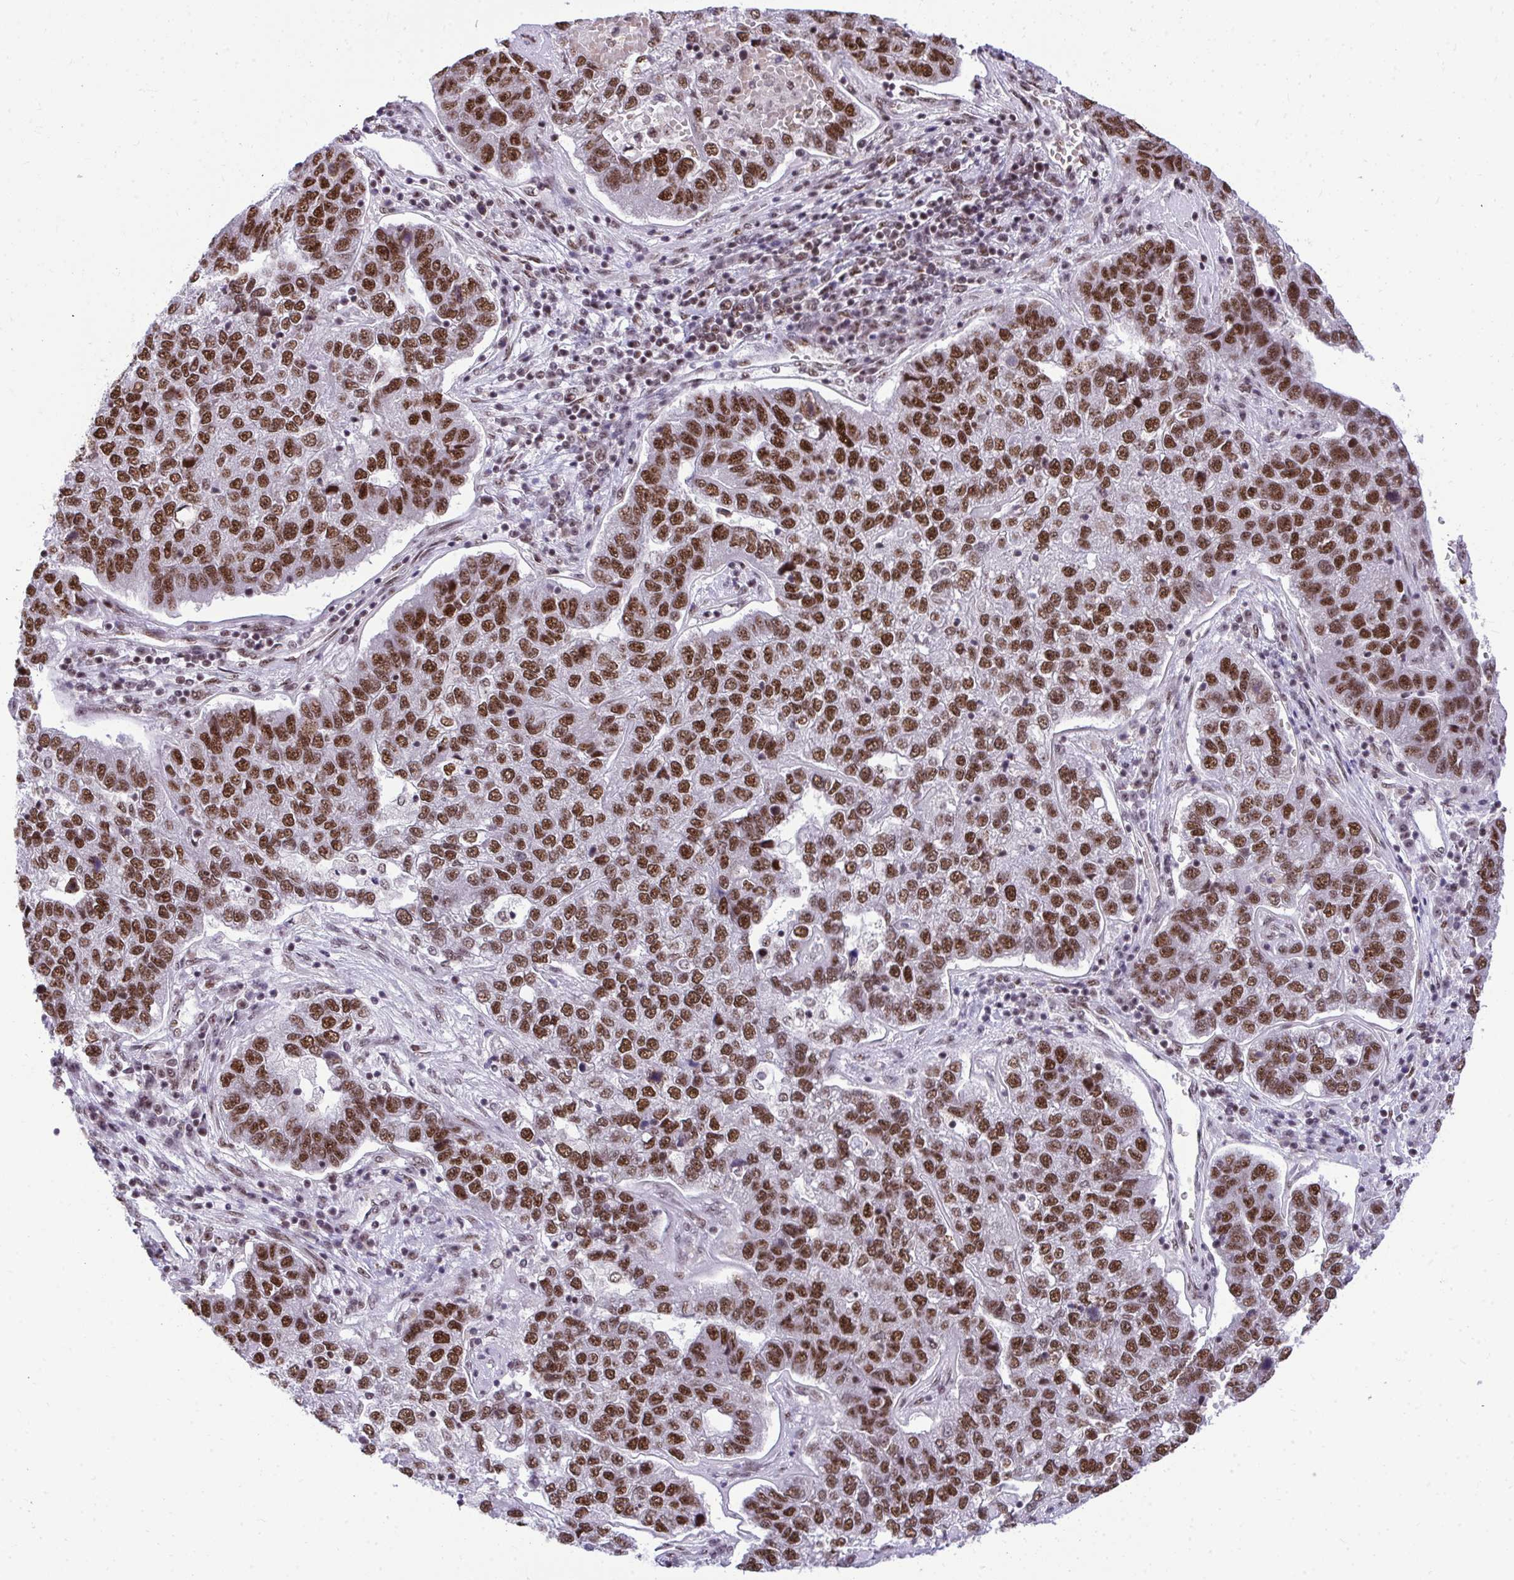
{"staining": {"intensity": "moderate", "quantity": ">75%", "location": "nuclear"}, "tissue": "pancreatic cancer", "cell_type": "Tumor cells", "image_type": "cancer", "snomed": [{"axis": "morphology", "description": "Adenocarcinoma, NOS"}, {"axis": "topography", "description": "Pancreas"}], "caption": "Approximately >75% of tumor cells in adenocarcinoma (pancreatic) exhibit moderate nuclear protein positivity as visualized by brown immunohistochemical staining.", "gene": "PRPF19", "patient": {"sex": "female", "age": 61}}